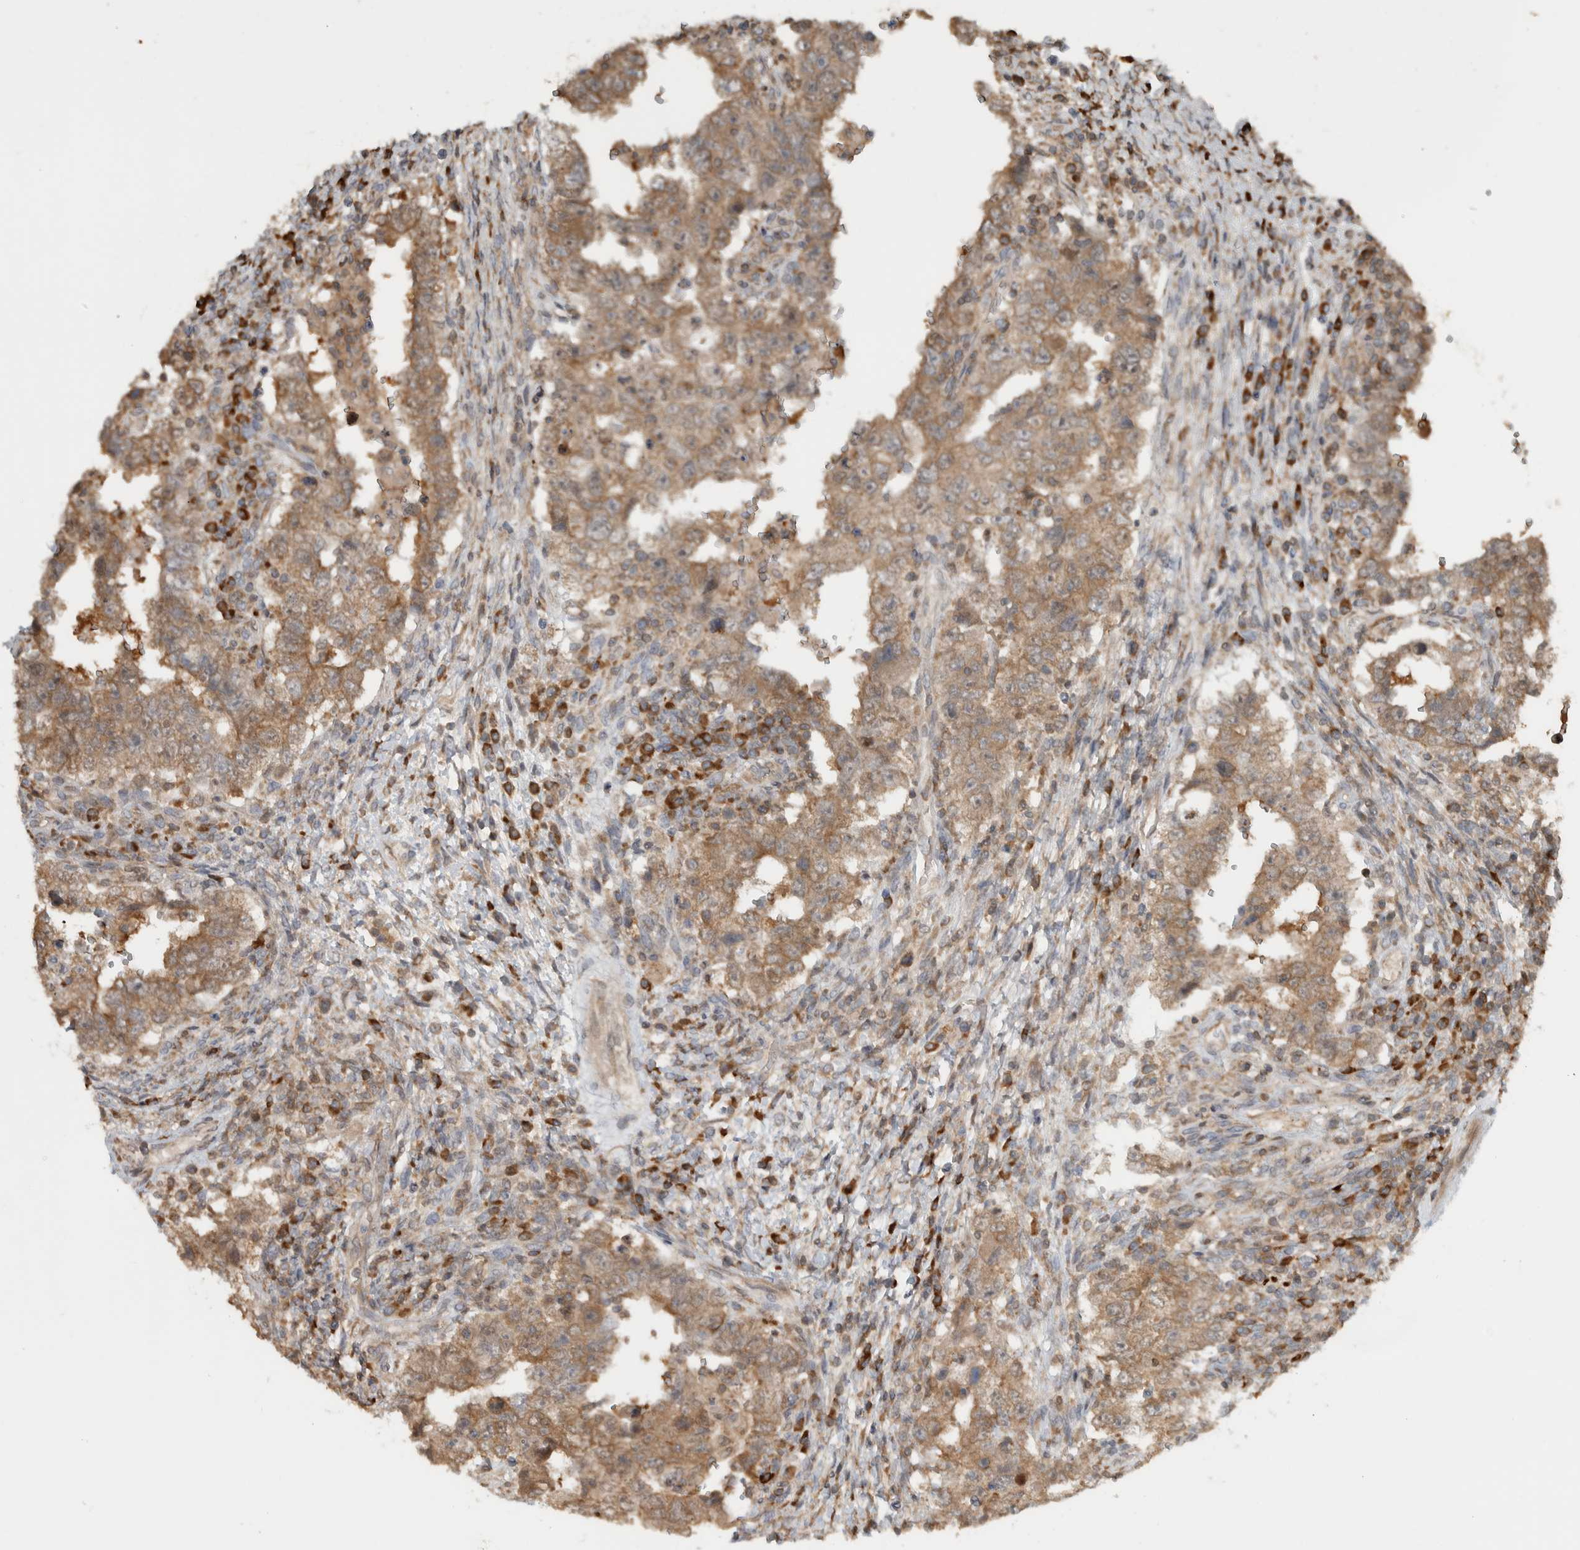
{"staining": {"intensity": "moderate", "quantity": ">75%", "location": "cytoplasmic/membranous"}, "tissue": "testis cancer", "cell_type": "Tumor cells", "image_type": "cancer", "snomed": [{"axis": "morphology", "description": "Carcinoma, Embryonal, NOS"}, {"axis": "topography", "description": "Testis"}], "caption": "Human testis cancer stained for a protein (brown) shows moderate cytoplasmic/membranous positive expression in approximately >75% of tumor cells.", "gene": "CNTROB", "patient": {"sex": "male", "age": 26}}